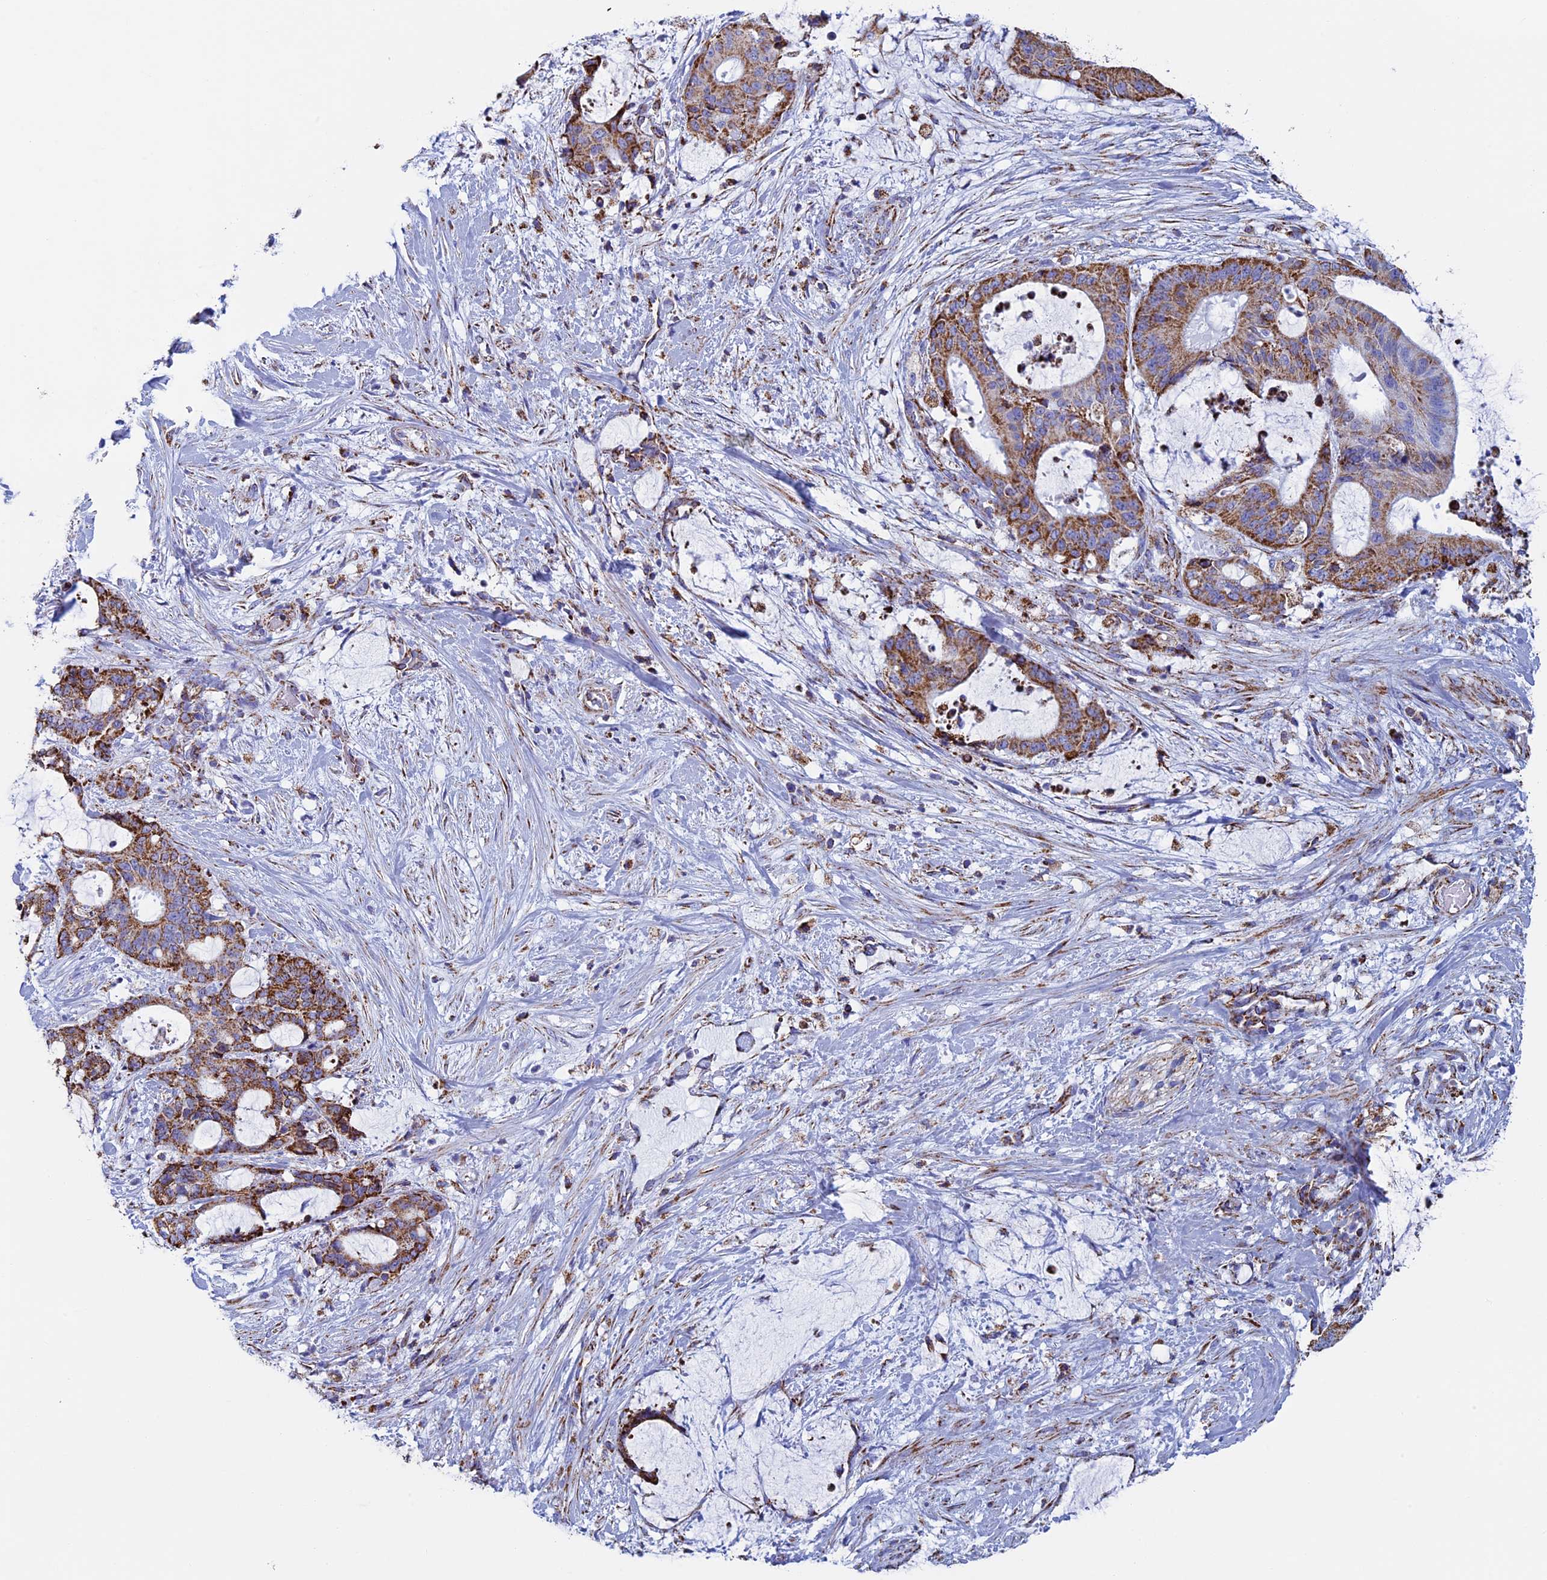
{"staining": {"intensity": "strong", "quantity": ">75%", "location": "cytoplasmic/membranous"}, "tissue": "liver cancer", "cell_type": "Tumor cells", "image_type": "cancer", "snomed": [{"axis": "morphology", "description": "Normal tissue, NOS"}, {"axis": "morphology", "description": "Cholangiocarcinoma"}, {"axis": "topography", "description": "Liver"}, {"axis": "topography", "description": "Peripheral nerve tissue"}], "caption": "A high amount of strong cytoplasmic/membranous expression is identified in approximately >75% of tumor cells in liver cancer tissue.", "gene": "UQCRFS1", "patient": {"sex": "female", "age": 73}}